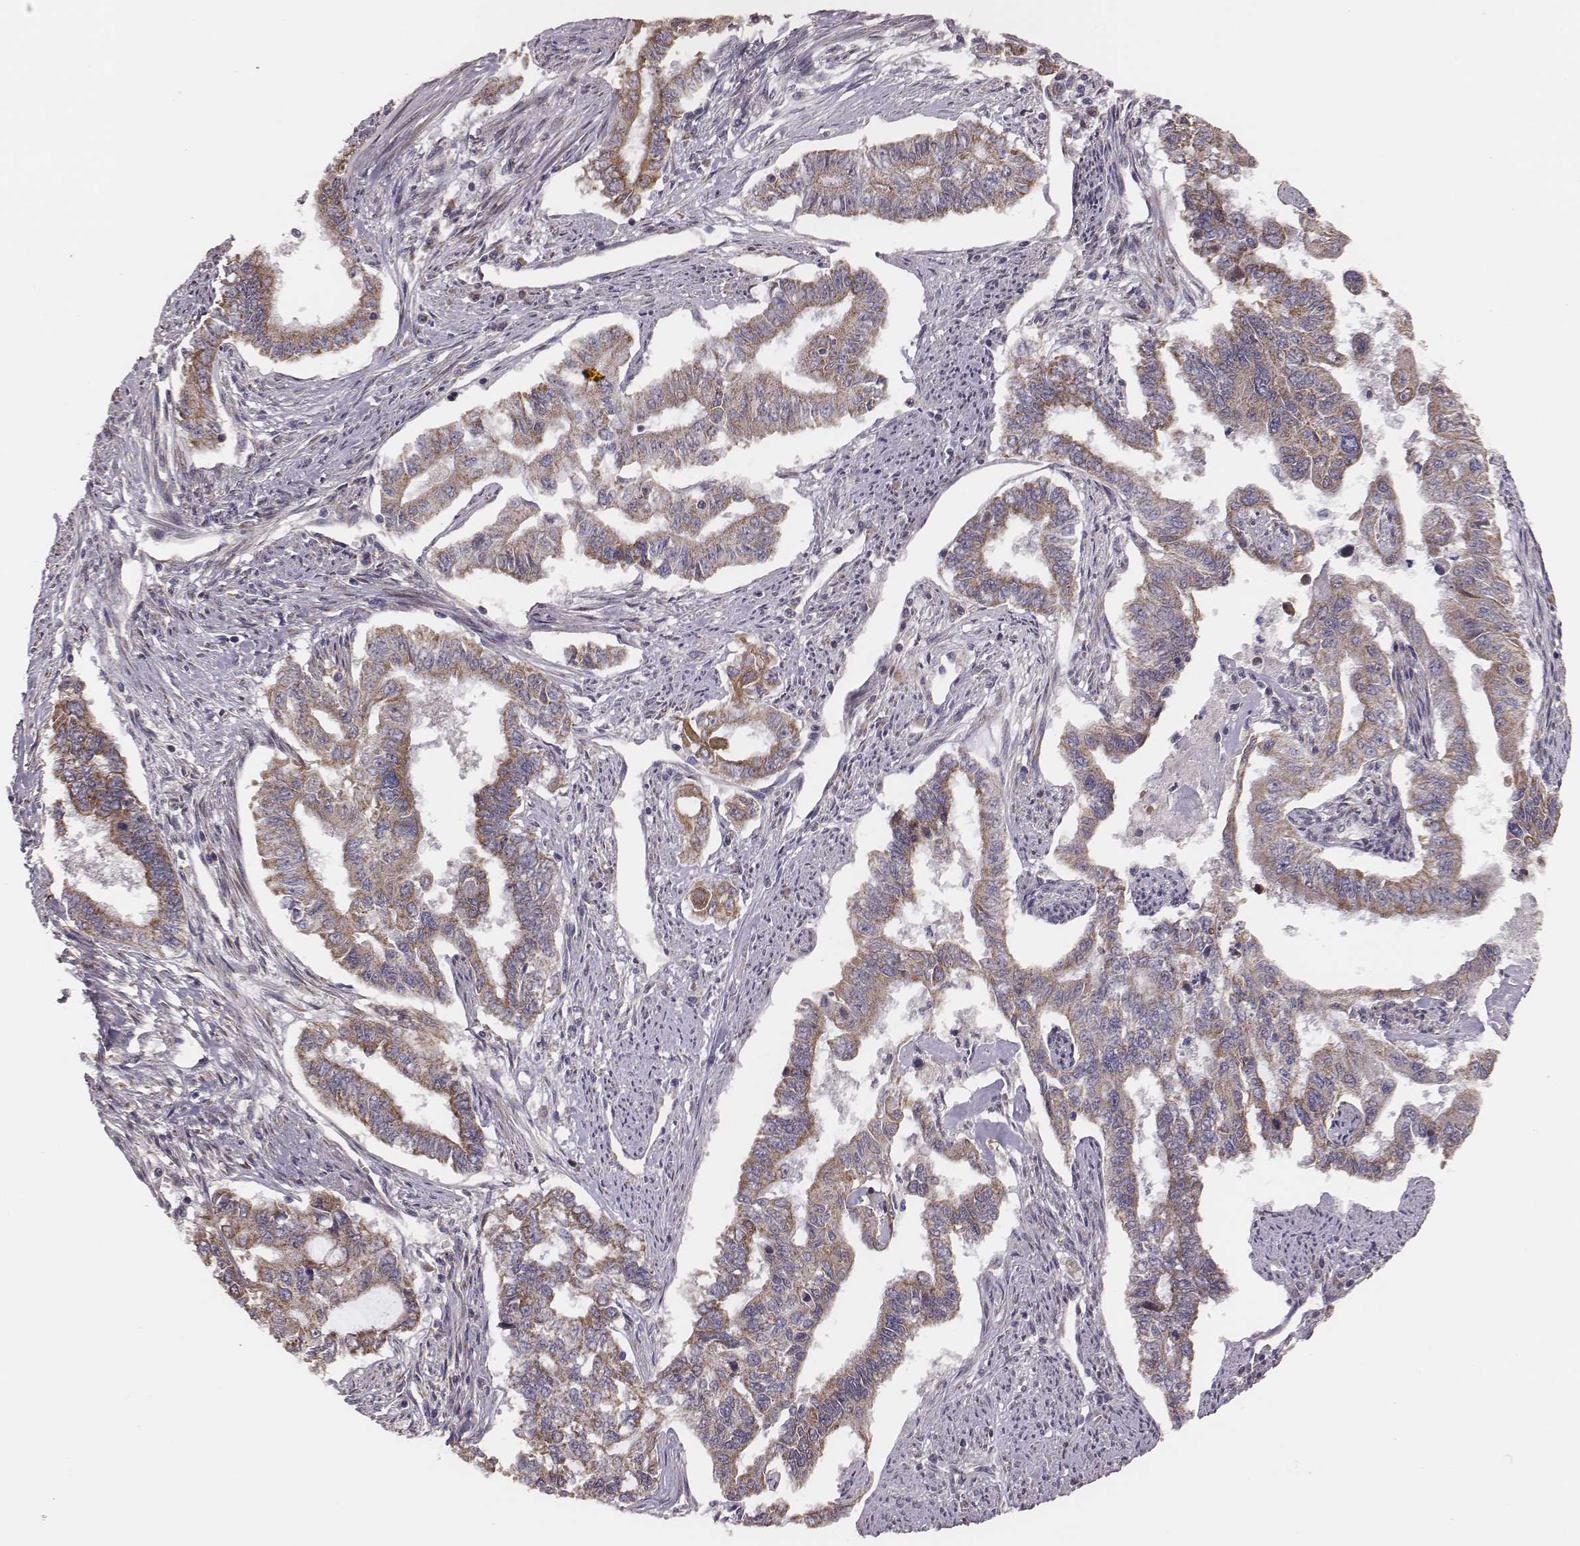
{"staining": {"intensity": "weak", "quantity": "25%-75%", "location": "cytoplasmic/membranous"}, "tissue": "endometrial cancer", "cell_type": "Tumor cells", "image_type": "cancer", "snomed": [{"axis": "morphology", "description": "Adenocarcinoma, NOS"}, {"axis": "topography", "description": "Uterus"}], "caption": "Endometrial cancer stained for a protein reveals weak cytoplasmic/membranous positivity in tumor cells.", "gene": "HAVCR1", "patient": {"sex": "female", "age": 59}}